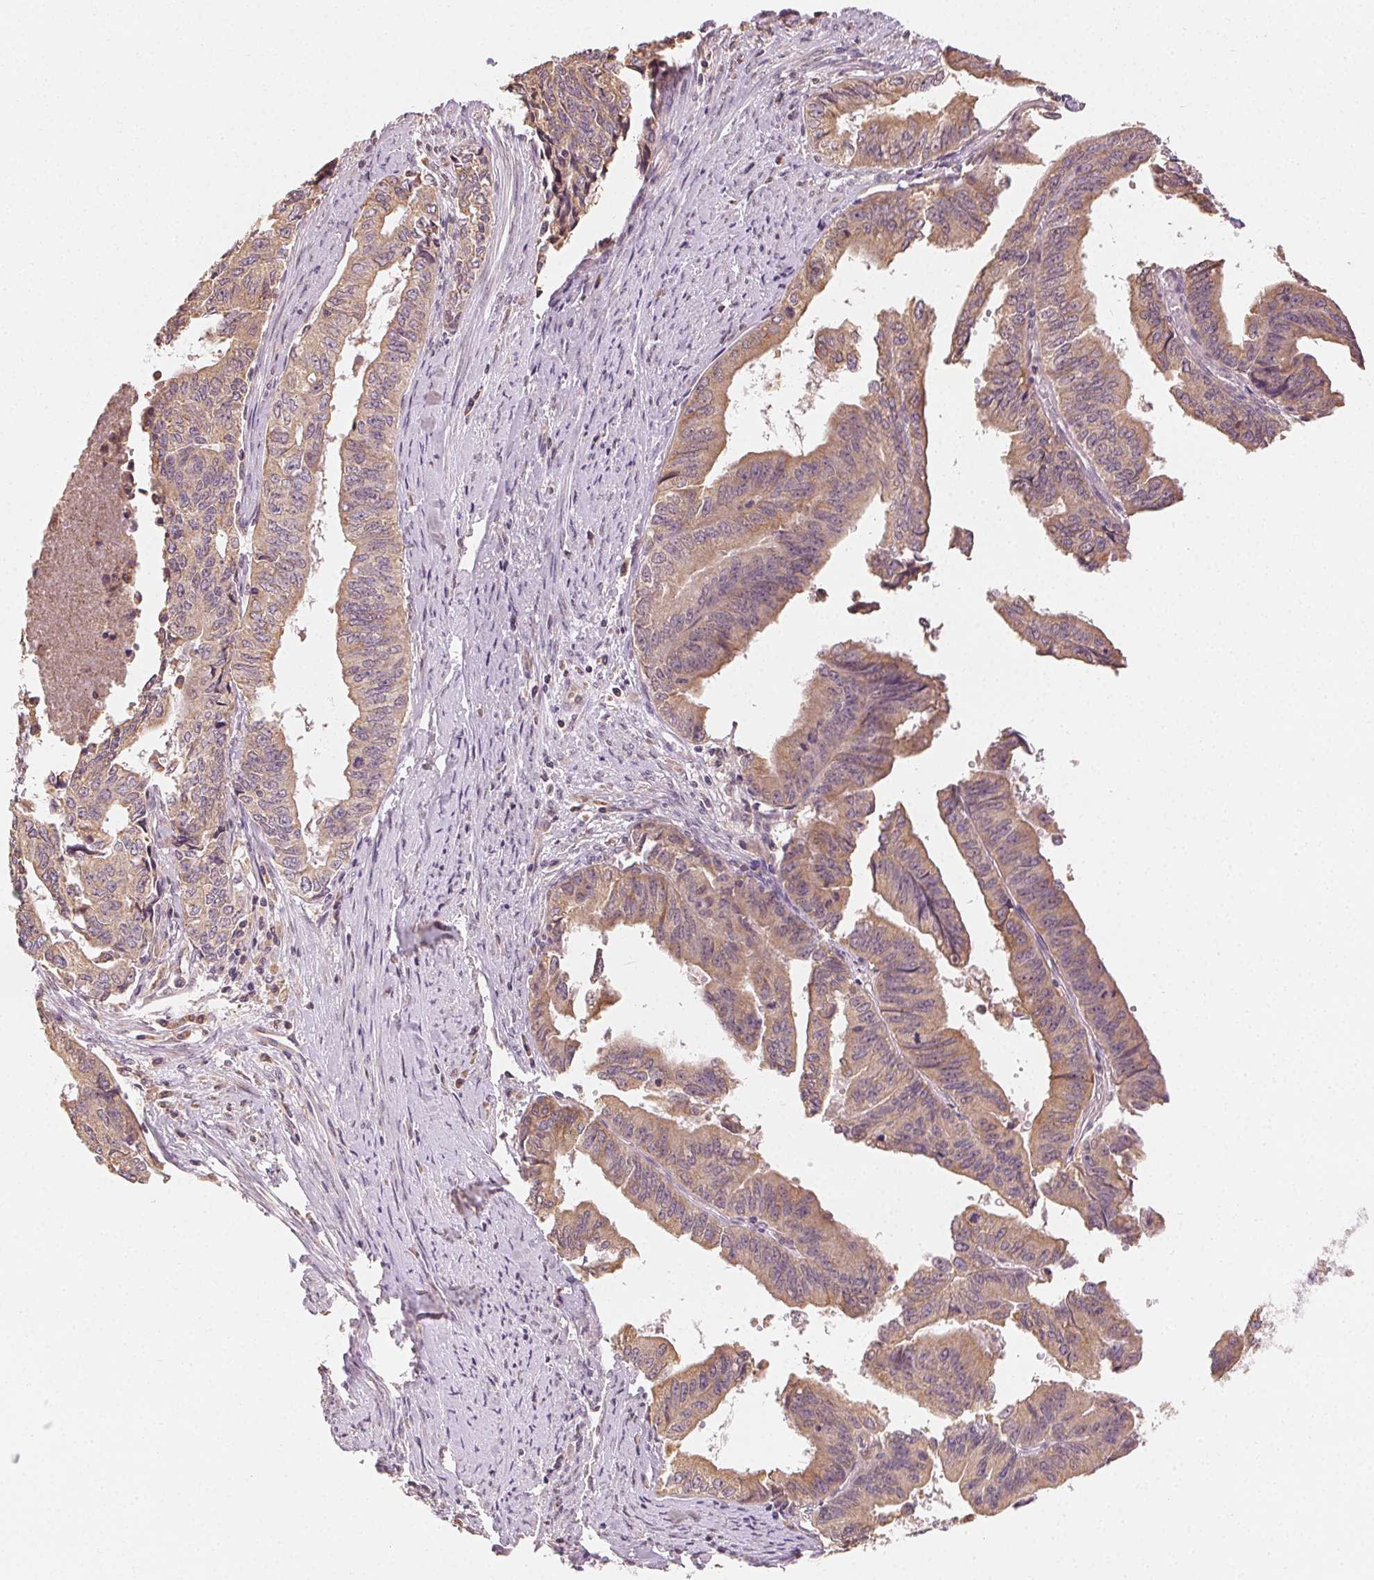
{"staining": {"intensity": "weak", "quantity": ">75%", "location": "cytoplasmic/membranous"}, "tissue": "endometrial cancer", "cell_type": "Tumor cells", "image_type": "cancer", "snomed": [{"axis": "morphology", "description": "Adenocarcinoma, NOS"}, {"axis": "topography", "description": "Endometrium"}], "caption": "A low amount of weak cytoplasmic/membranous expression is appreciated in about >75% of tumor cells in endometrial cancer tissue.", "gene": "SEZ6L2", "patient": {"sex": "female", "age": 65}}